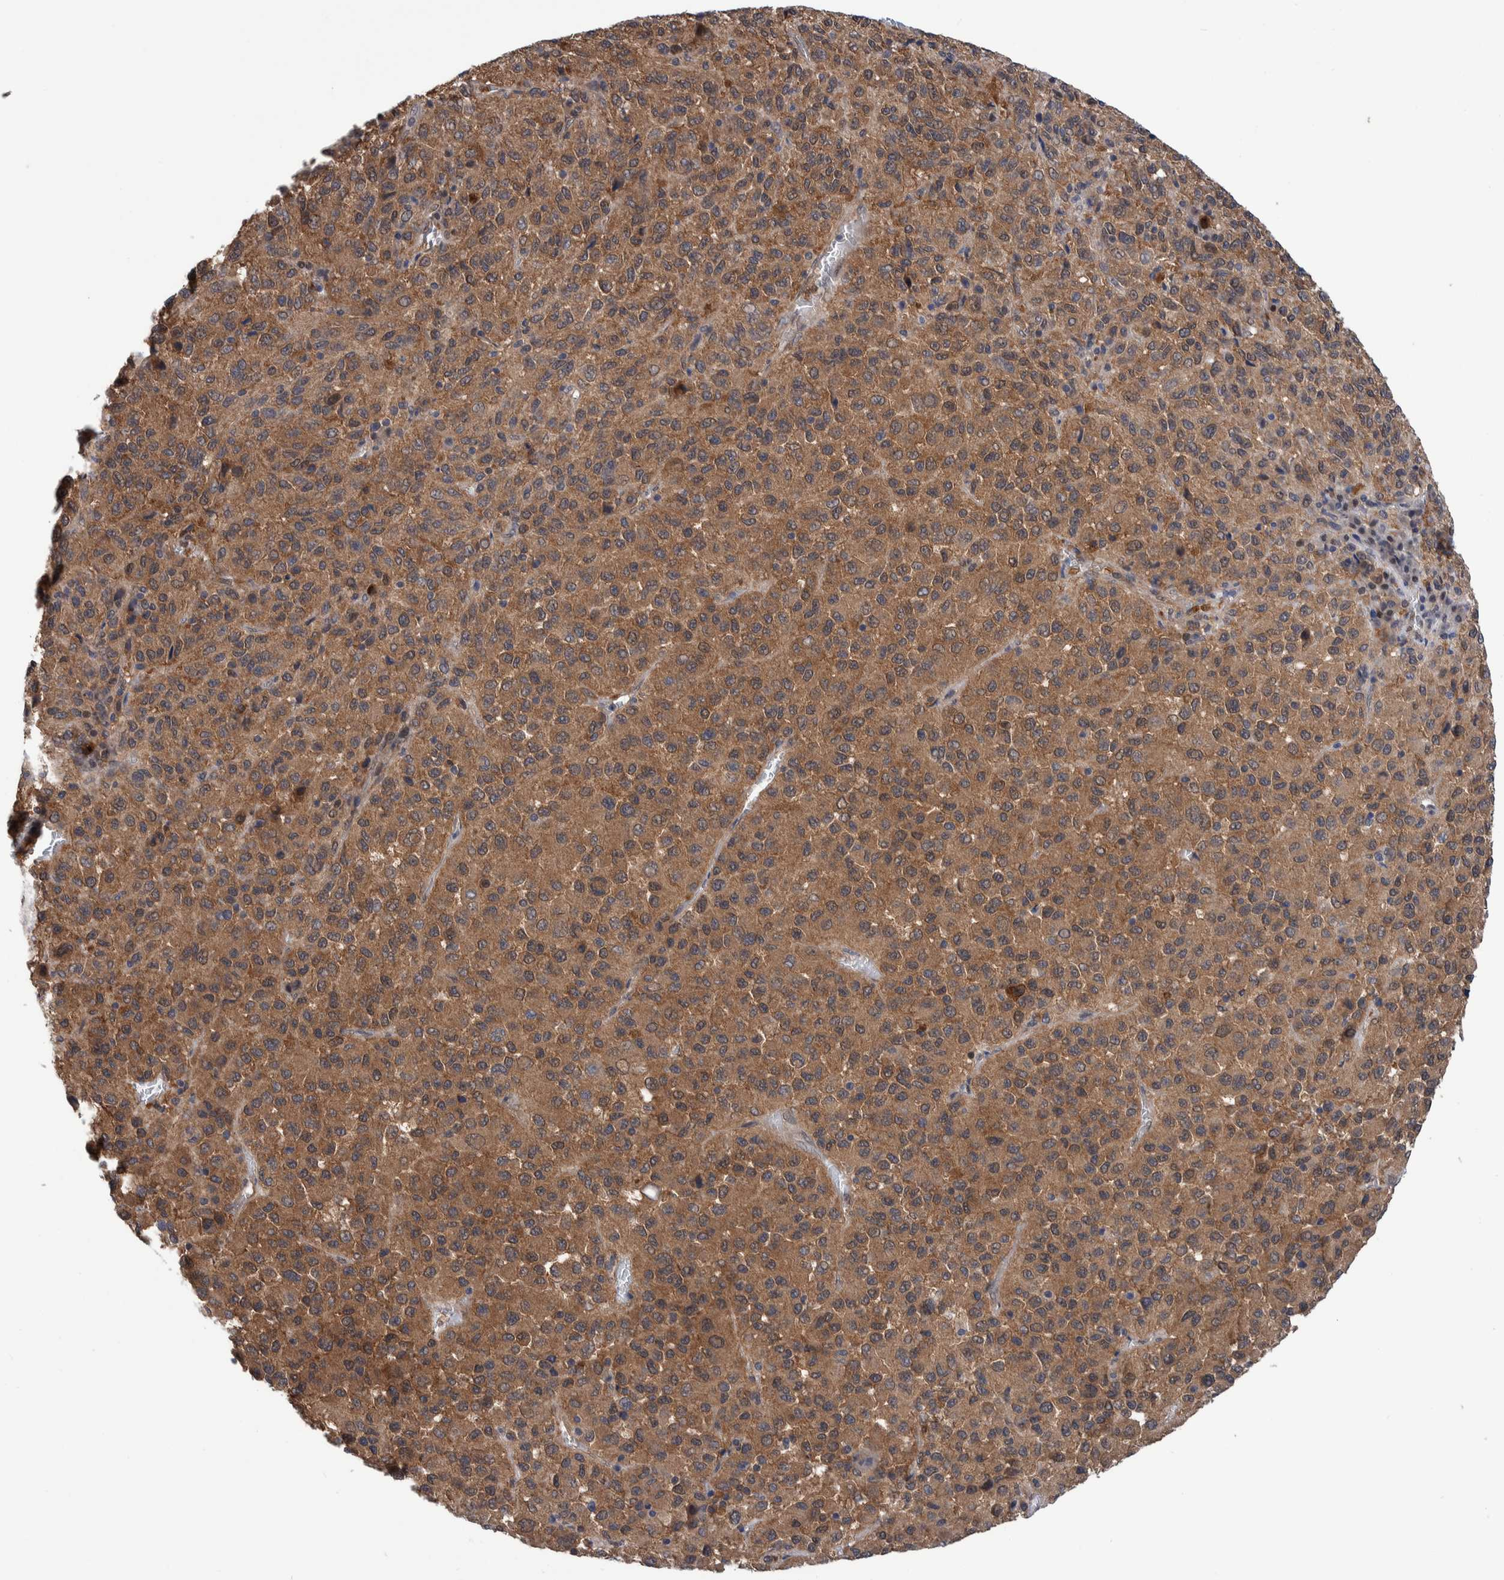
{"staining": {"intensity": "moderate", "quantity": ">75%", "location": "cytoplasmic/membranous"}, "tissue": "melanoma", "cell_type": "Tumor cells", "image_type": "cancer", "snomed": [{"axis": "morphology", "description": "Malignant melanoma, Metastatic site"}, {"axis": "topography", "description": "Lung"}], "caption": "Immunohistochemical staining of human malignant melanoma (metastatic site) demonstrates medium levels of moderate cytoplasmic/membranous expression in about >75% of tumor cells. The staining is performed using DAB brown chromogen to label protein expression. The nuclei are counter-stained blue using hematoxylin.", "gene": "PFAS", "patient": {"sex": "male", "age": 64}}